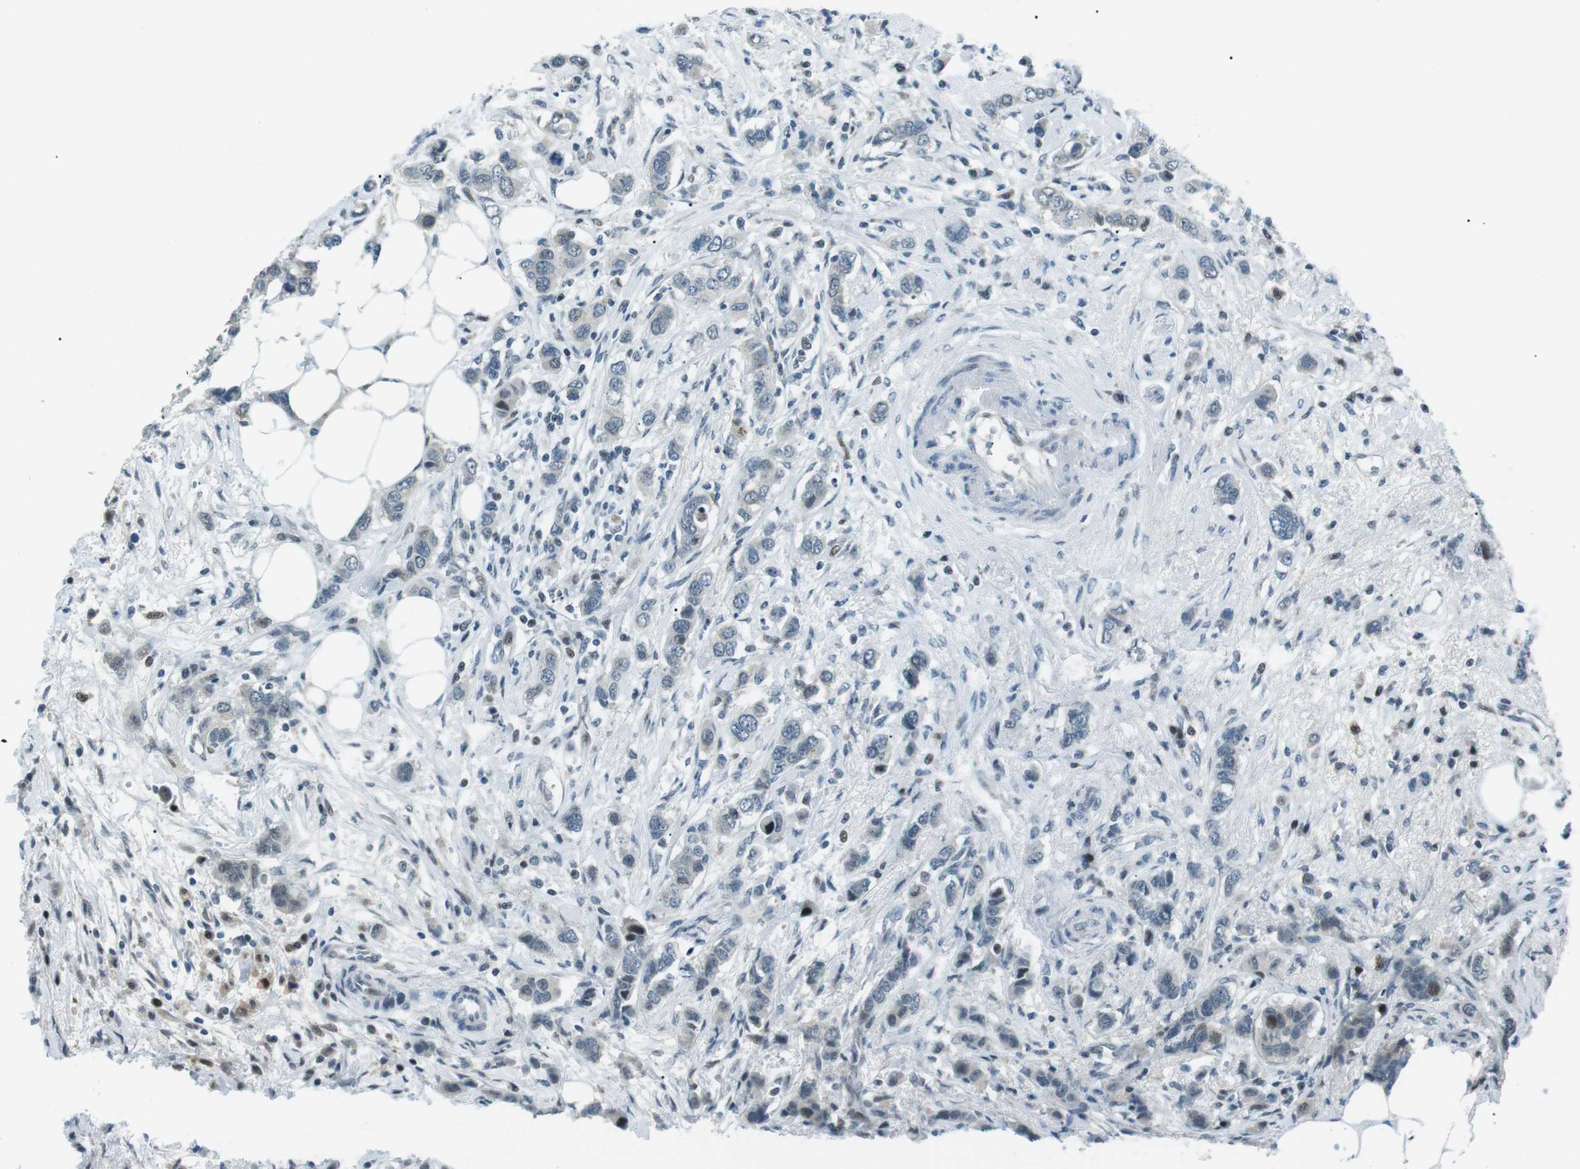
{"staining": {"intensity": "negative", "quantity": "none", "location": "none"}, "tissue": "breast cancer", "cell_type": "Tumor cells", "image_type": "cancer", "snomed": [{"axis": "morphology", "description": "Duct carcinoma"}, {"axis": "topography", "description": "Breast"}], "caption": "Histopathology image shows no protein expression in tumor cells of invasive ductal carcinoma (breast) tissue.", "gene": "PJA1", "patient": {"sex": "female", "age": 50}}